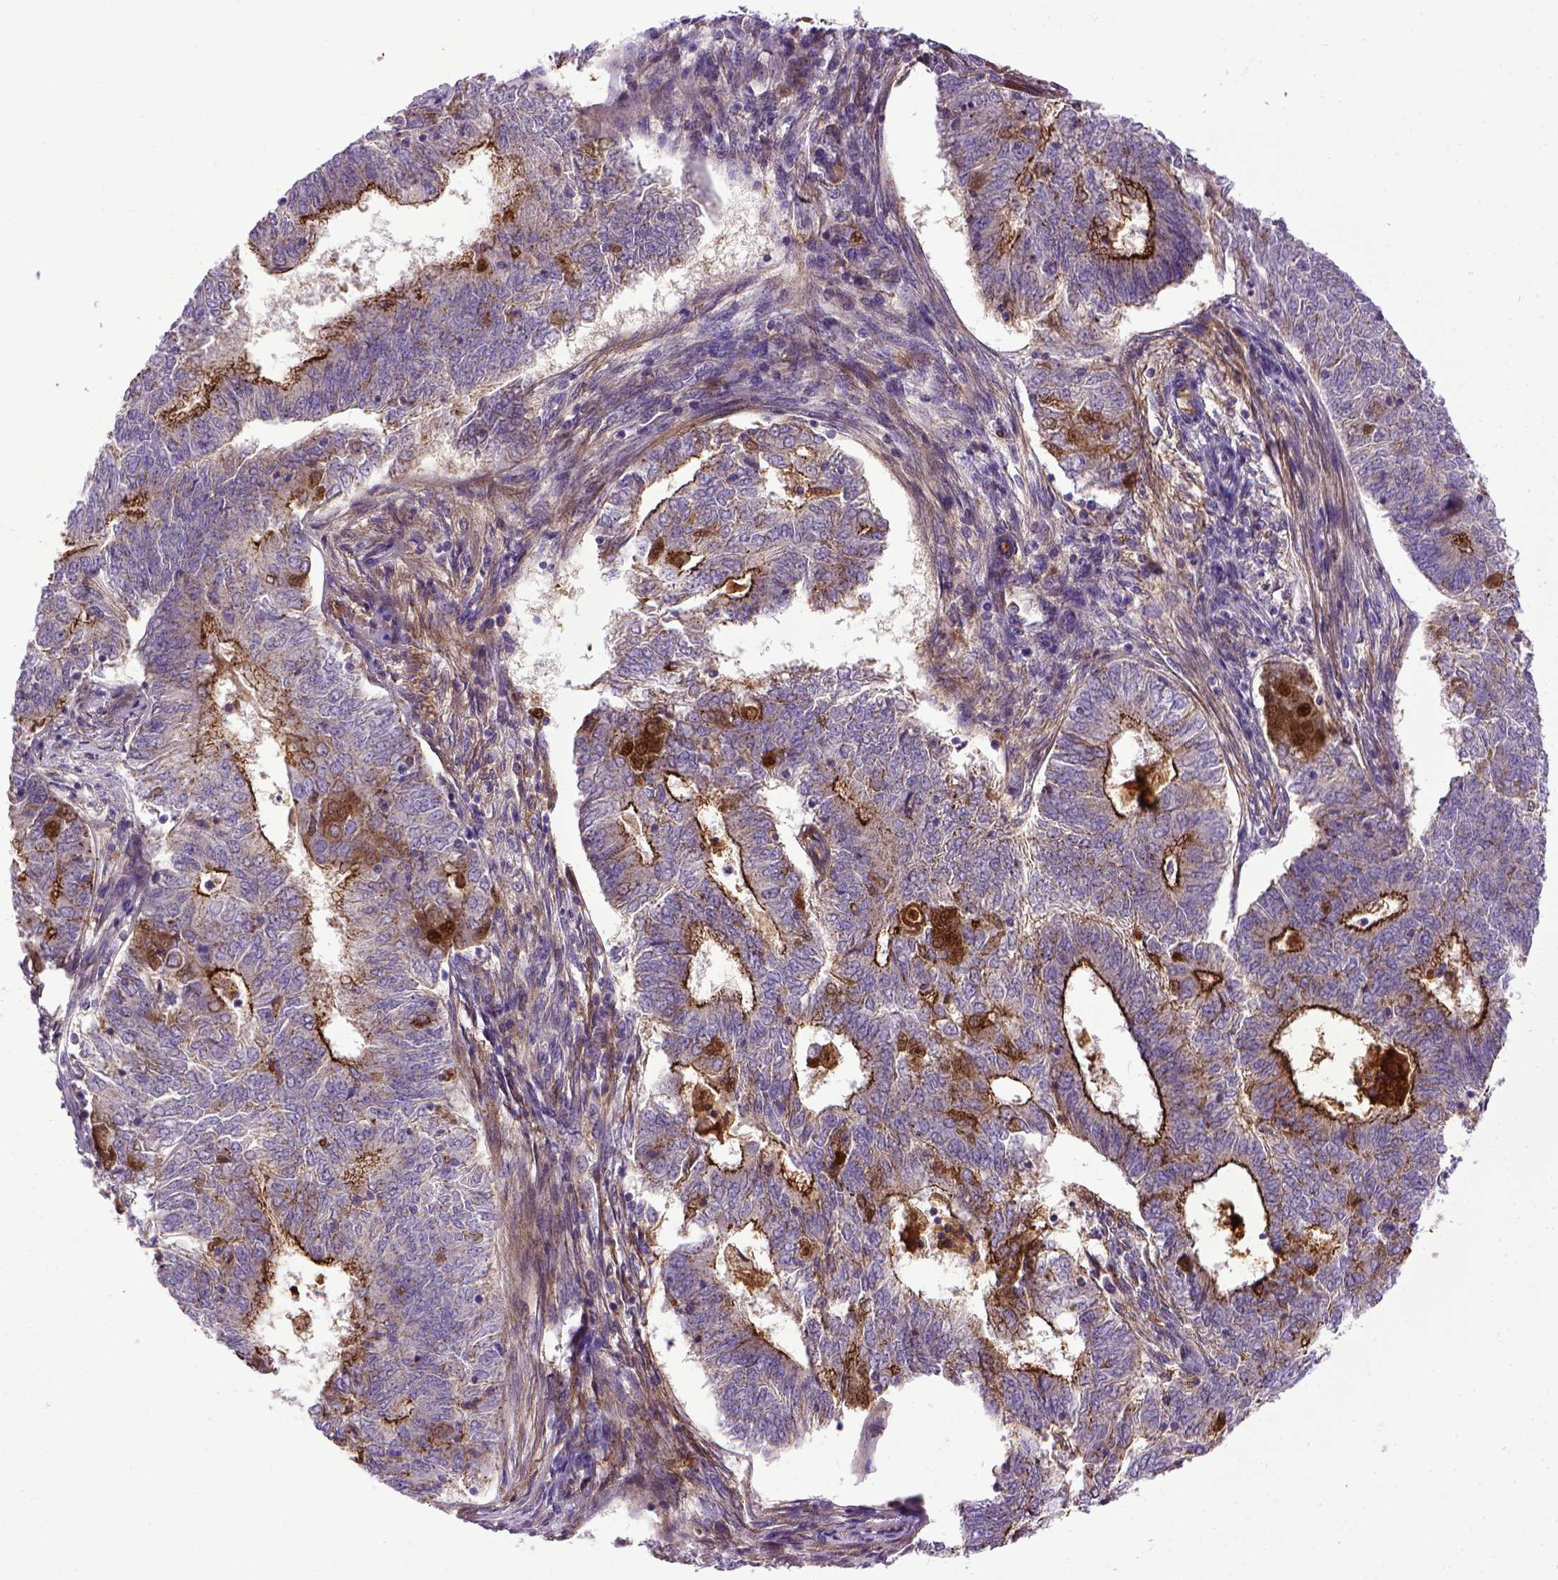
{"staining": {"intensity": "strong", "quantity": "<25%", "location": "cytoplasmic/membranous"}, "tissue": "endometrial cancer", "cell_type": "Tumor cells", "image_type": "cancer", "snomed": [{"axis": "morphology", "description": "Adenocarcinoma, NOS"}, {"axis": "topography", "description": "Endometrium"}], "caption": "Immunohistochemical staining of human adenocarcinoma (endometrial) exhibits strong cytoplasmic/membranous protein positivity in approximately <25% of tumor cells. The staining was performed using DAB (3,3'-diaminobenzidine), with brown indicating positive protein expression. Nuclei are stained blue with hematoxylin.", "gene": "CDH1", "patient": {"sex": "female", "age": 62}}